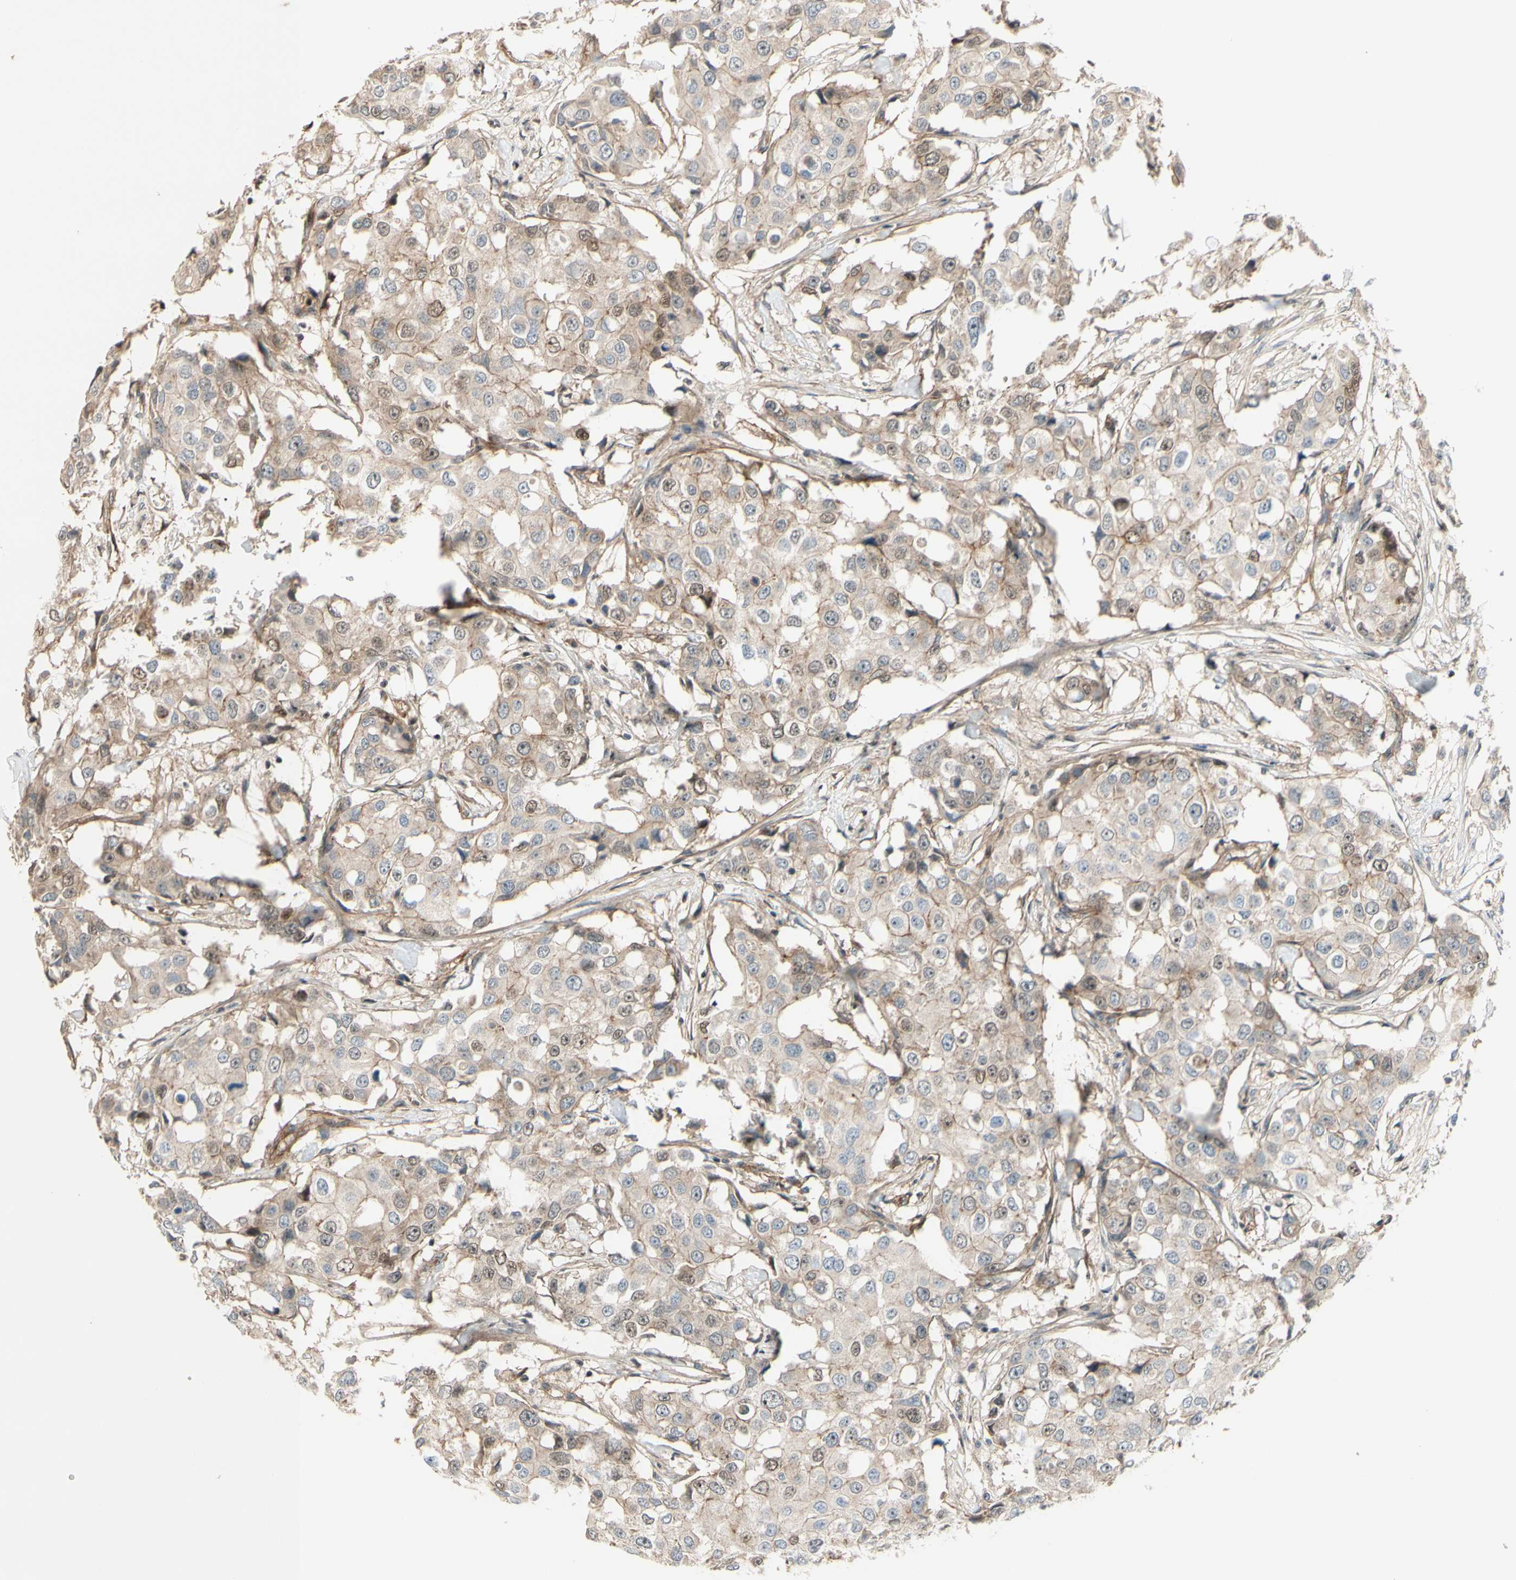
{"staining": {"intensity": "weak", "quantity": ">75%", "location": "cytoplasmic/membranous"}, "tissue": "breast cancer", "cell_type": "Tumor cells", "image_type": "cancer", "snomed": [{"axis": "morphology", "description": "Duct carcinoma"}, {"axis": "topography", "description": "Breast"}], "caption": "A high-resolution image shows IHC staining of infiltrating ductal carcinoma (breast), which exhibits weak cytoplasmic/membranous expression in approximately >75% of tumor cells.", "gene": "NFYA", "patient": {"sex": "female", "age": 27}}